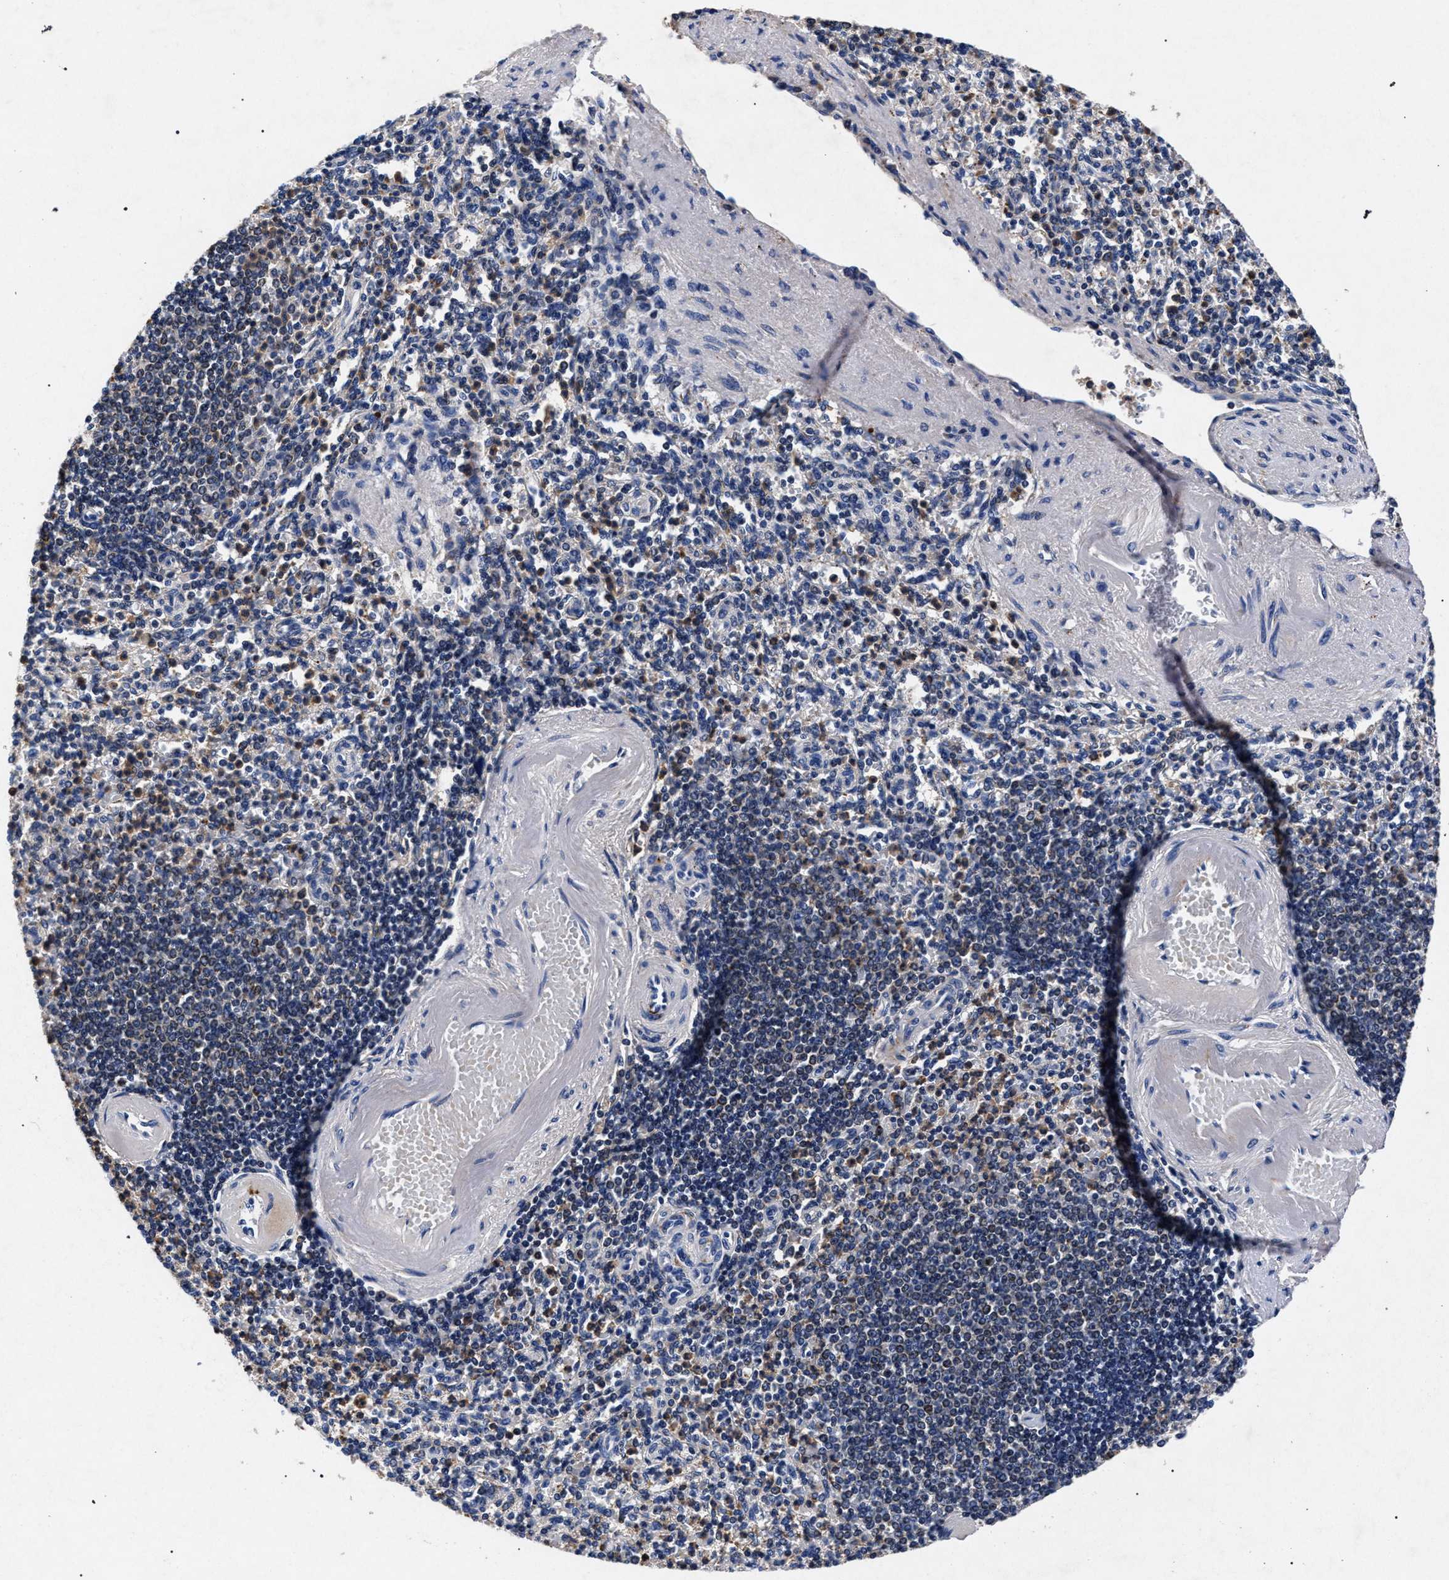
{"staining": {"intensity": "moderate", "quantity": "25%-75%", "location": "cytoplasmic/membranous"}, "tissue": "spleen", "cell_type": "Cells in red pulp", "image_type": "normal", "snomed": [{"axis": "morphology", "description": "Normal tissue, NOS"}, {"axis": "topography", "description": "Spleen"}], "caption": "The photomicrograph displays staining of benign spleen, revealing moderate cytoplasmic/membranous protein staining (brown color) within cells in red pulp. (Stains: DAB (3,3'-diaminobenzidine) in brown, nuclei in blue, Microscopy: brightfield microscopy at high magnification).", "gene": "HSD17B14", "patient": {"sex": "female", "age": 74}}